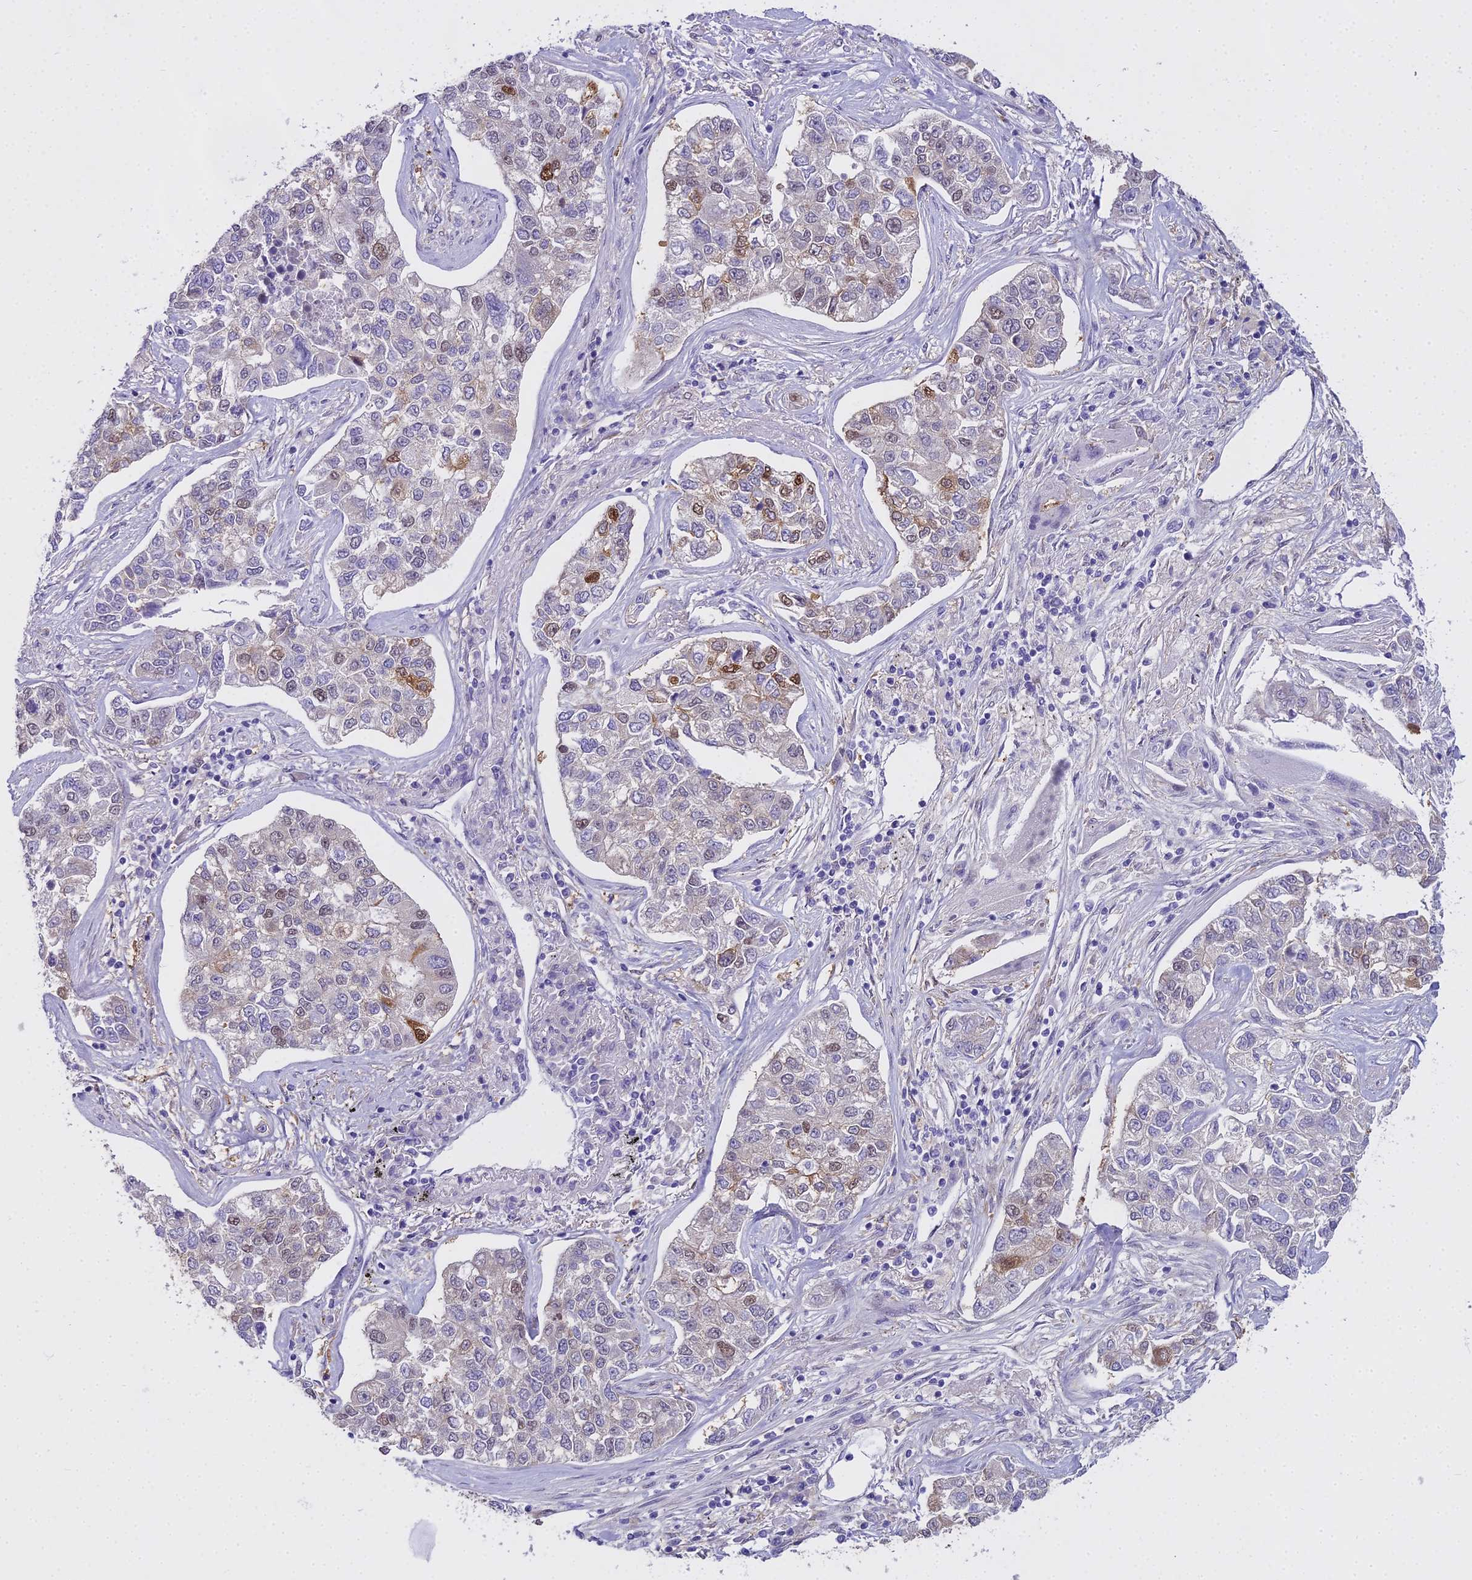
{"staining": {"intensity": "moderate", "quantity": "<25%", "location": "nuclear"}, "tissue": "lung cancer", "cell_type": "Tumor cells", "image_type": "cancer", "snomed": [{"axis": "morphology", "description": "Adenocarcinoma, NOS"}, {"axis": "topography", "description": "Lung"}], "caption": "This micrograph demonstrates adenocarcinoma (lung) stained with immunohistochemistry to label a protein in brown. The nuclear of tumor cells show moderate positivity for the protein. Nuclei are counter-stained blue.", "gene": "MAT2A", "patient": {"sex": "male", "age": 49}}